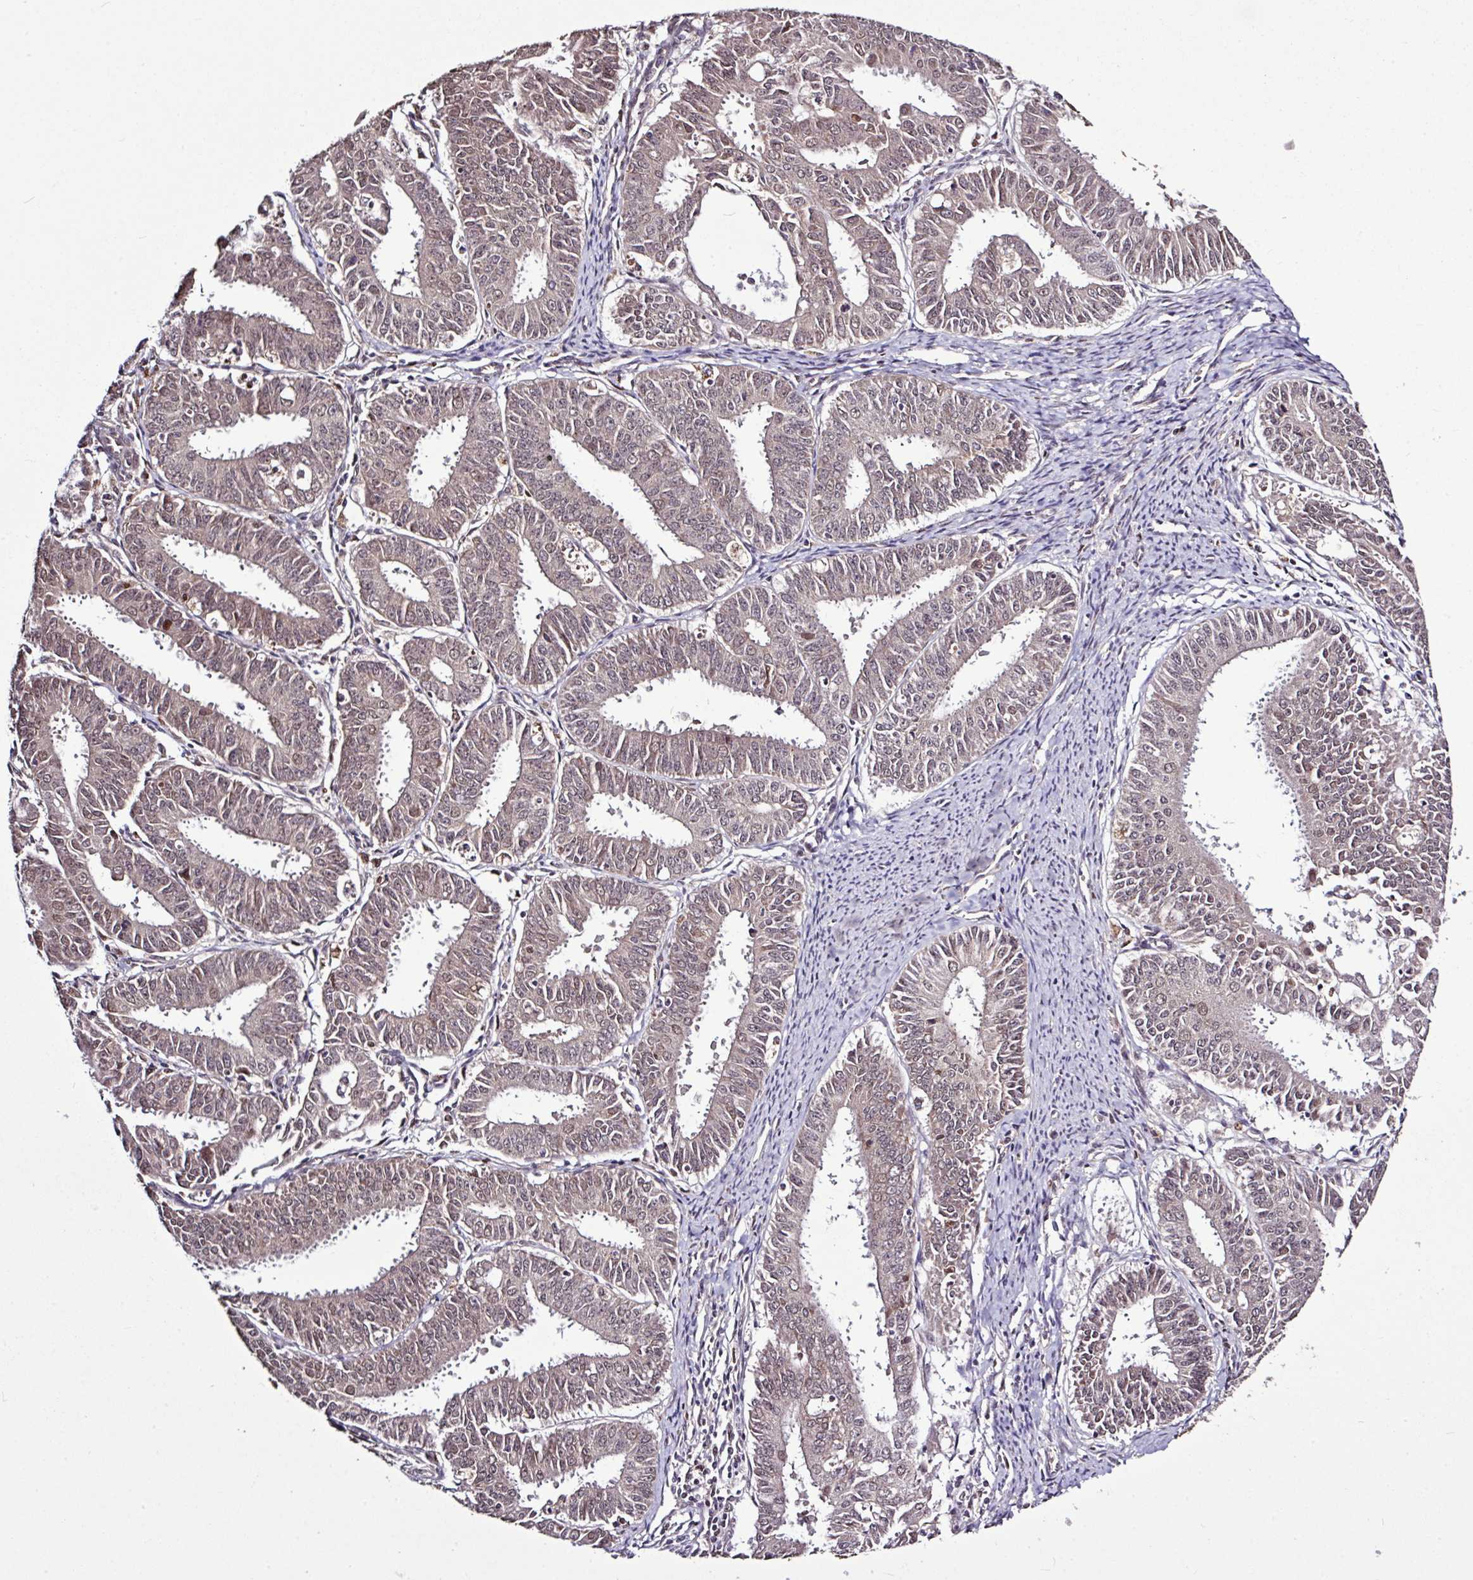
{"staining": {"intensity": "moderate", "quantity": ">75%", "location": "nuclear"}, "tissue": "endometrial cancer", "cell_type": "Tumor cells", "image_type": "cancer", "snomed": [{"axis": "morphology", "description": "Adenocarcinoma, NOS"}, {"axis": "topography", "description": "Endometrium"}], "caption": "There is medium levels of moderate nuclear expression in tumor cells of endometrial cancer (adenocarcinoma), as demonstrated by immunohistochemical staining (brown color).", "gene": "SKIC2", "patient": {"sex": "female", "age": 73}}